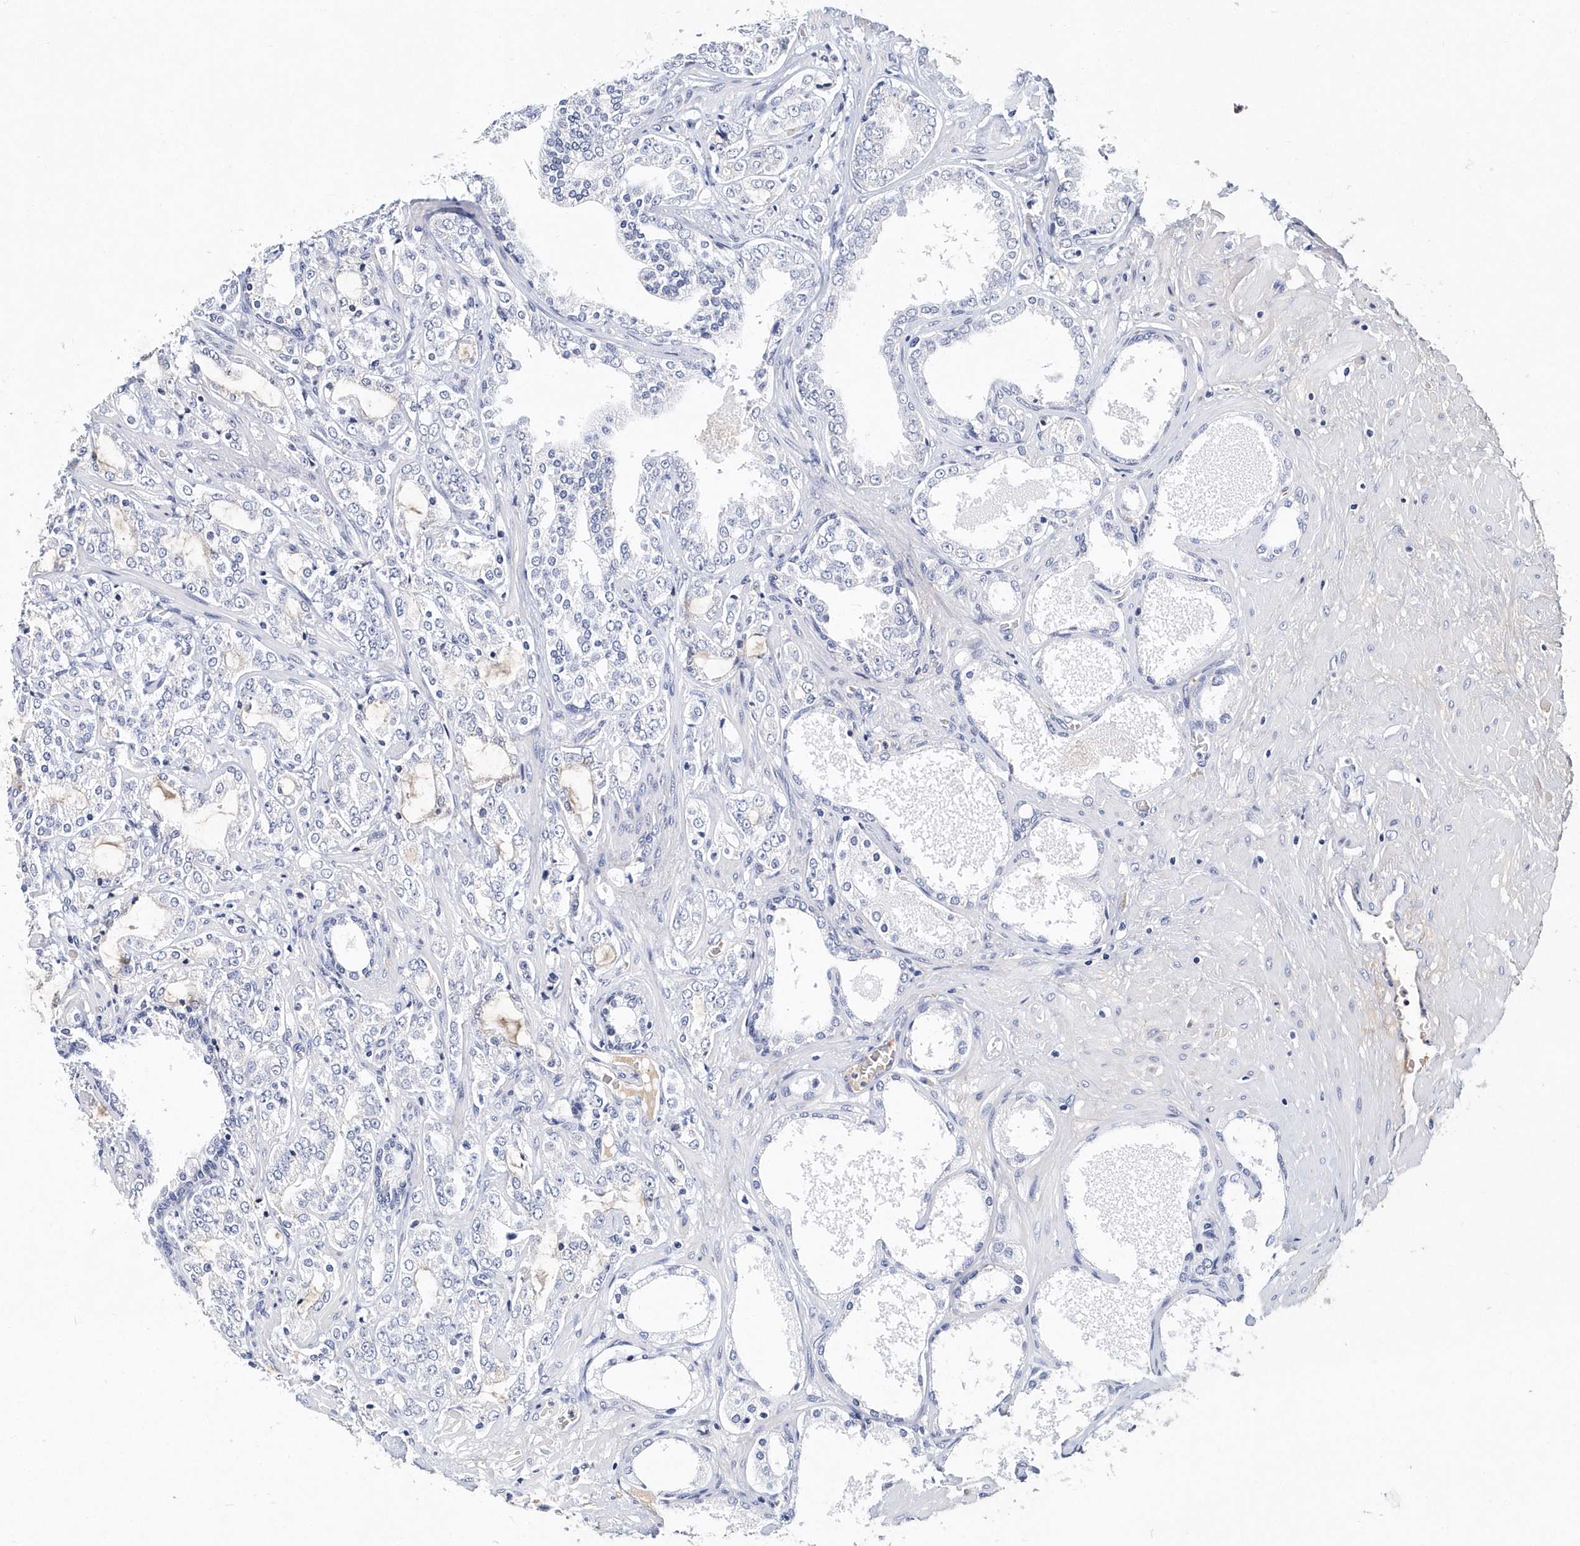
{"staining": {"intensity": "negative", "quantity": "none", "location": "none"}, "tissue": "prostate cancer", "cell_type": "Tumor cells", "image_type": "cancer", "snomed": [{"axis": "morphology", "description": "Adenocarcinoma, High grade"}, {"axis": "topography", "description": "Prostate"}], "caption": "Tumor cells are negative for brown protein staining in prostate cancer.", "gene": "ITGA2B", "patient": {"sex": "male", "age": 64}}